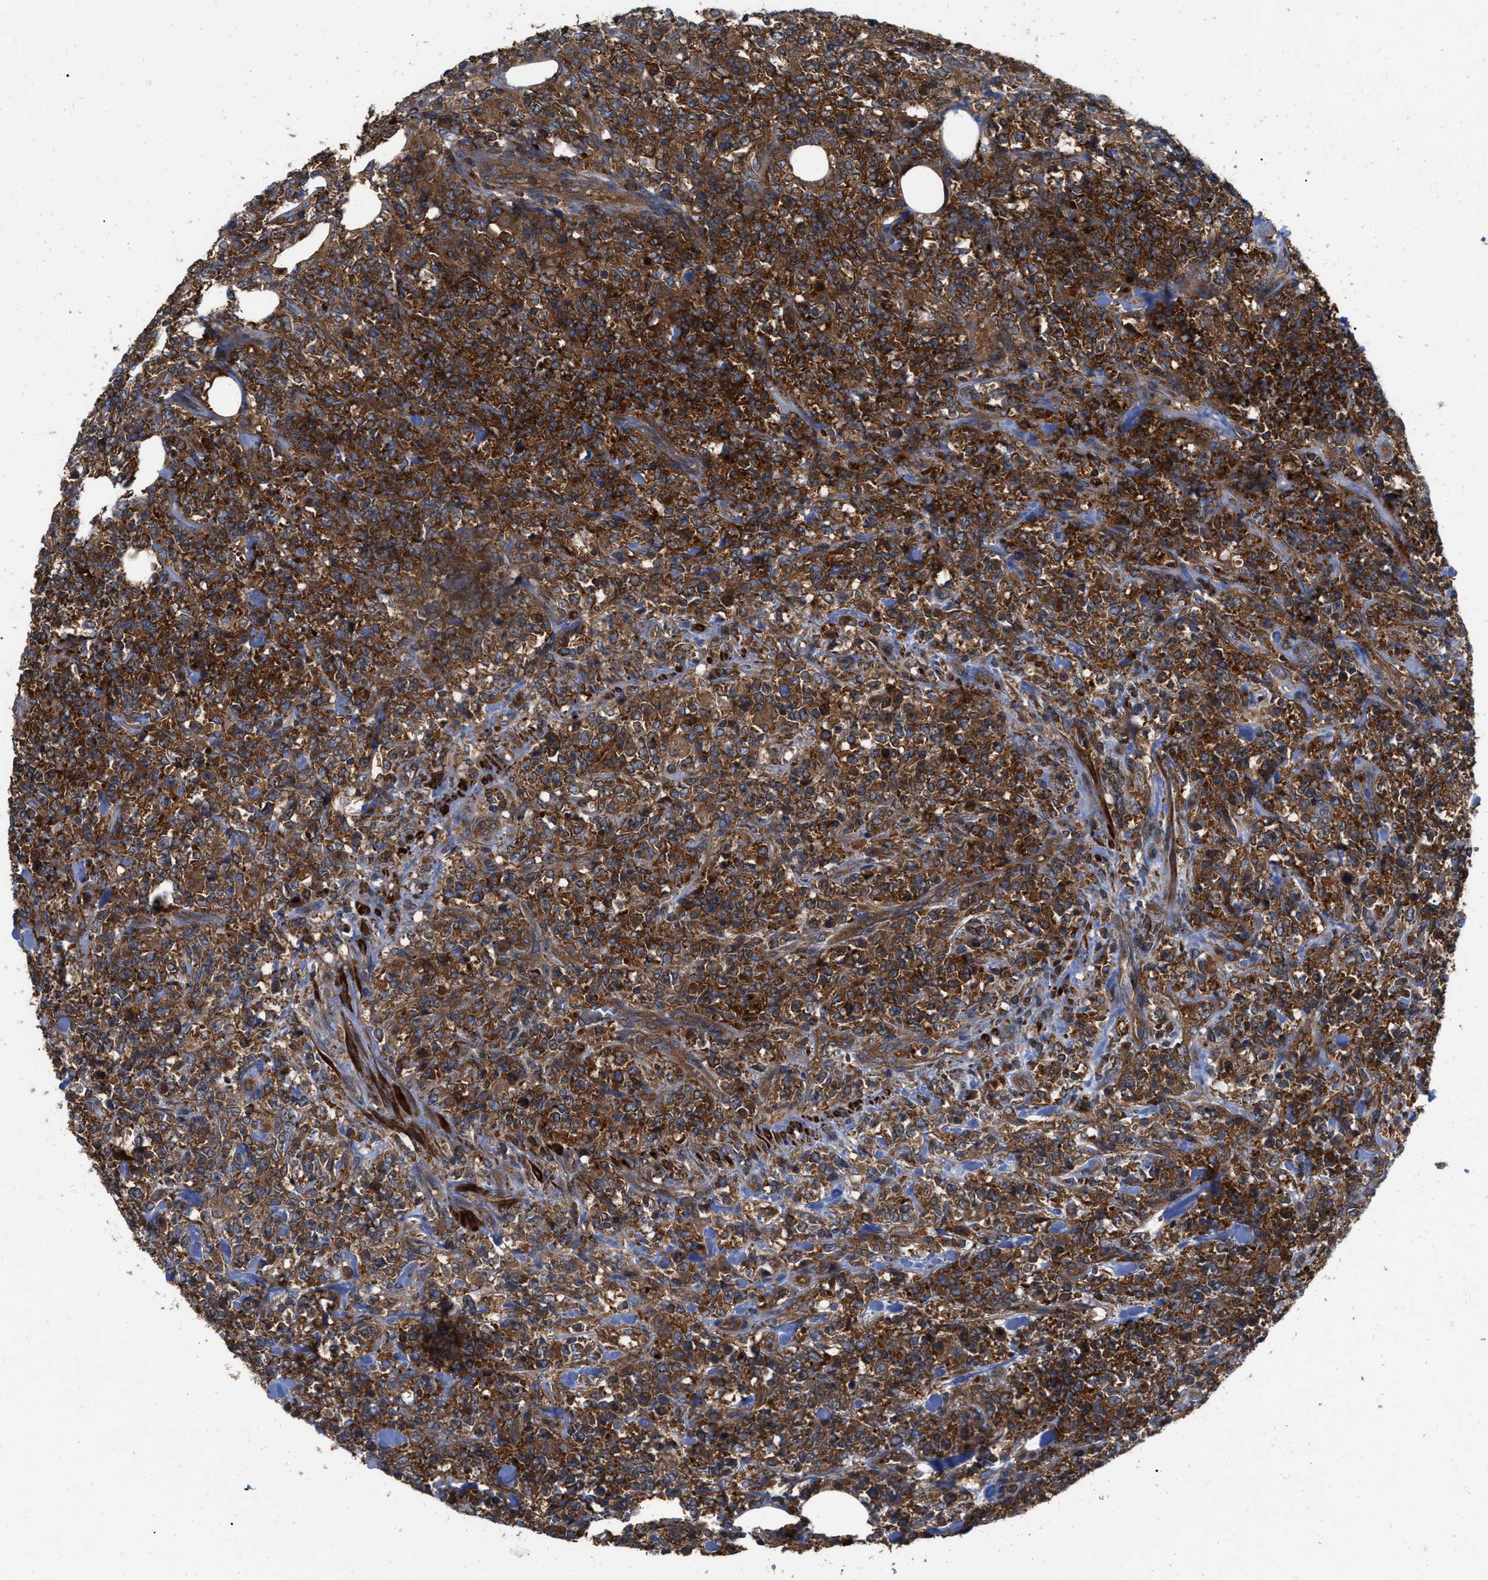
{"staining": {"intensity": "strong", "quantity": ">75%", "location": "cytoplasmic/membranous"}, "tissue": "lymphoma", "cell_type": "Tumor cells", "image_type": "cancer", "snomed": [{"axis": "morphology", "description": "Malignant lymphoma, non-Hodgkin's type, High grade"}, {"axis": "topography", "description": "Soft tissue"}], "caption": "Immunohistochemistry (IHC) of human high-grade malignant lymphoma, non-Hodgkin's type shows high levels of strong cytoplasmic/membranous staining in approximately >75% of tumor cells.", "gene": "RABEP1", "patient": {"sex": "male", "age": 18}}